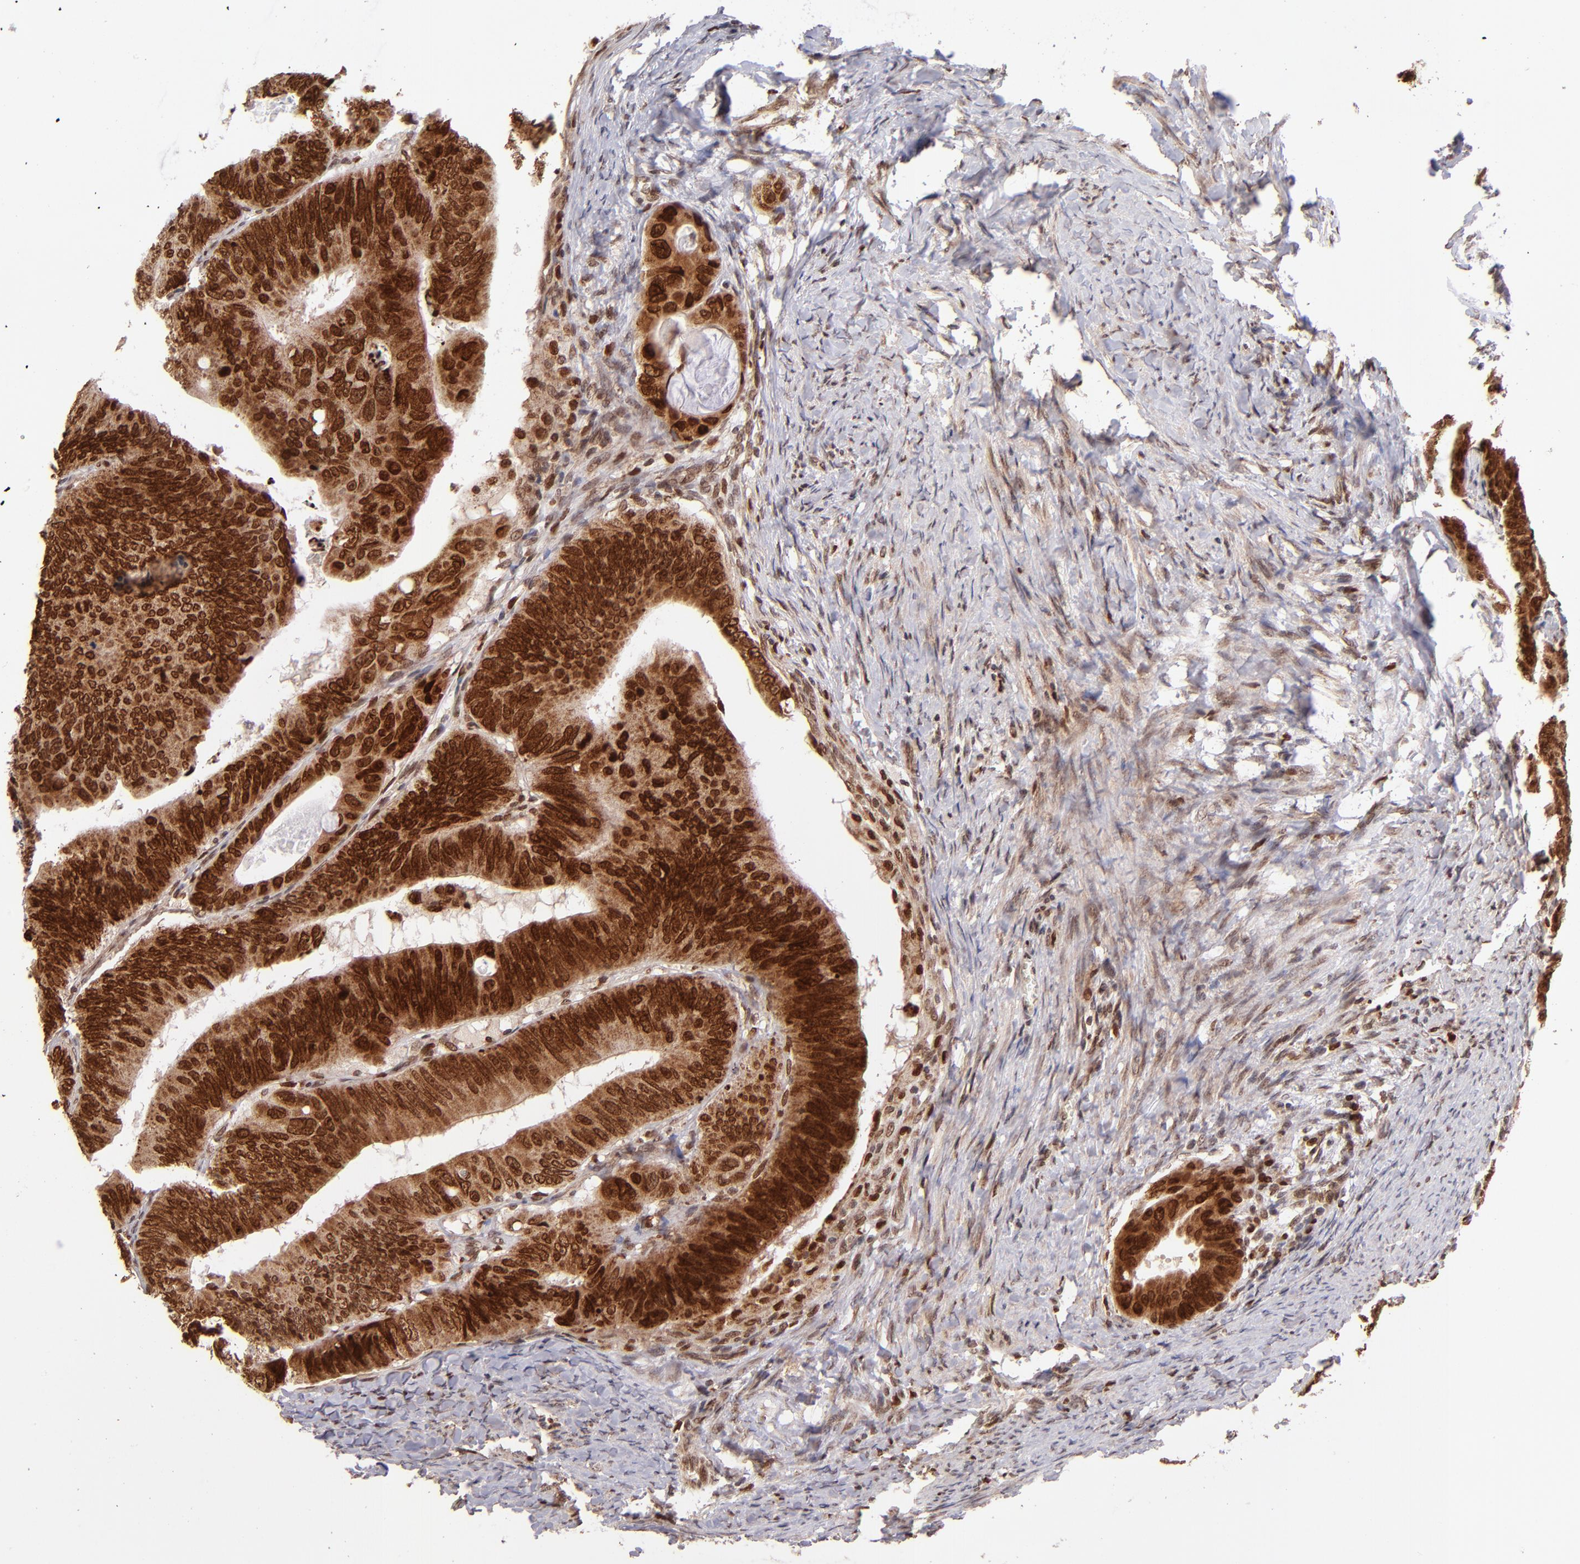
{"staining": {"intensity": "strong", "quantity": ">75%", "location": "cytoplasmic/membranous,nuclear"}, "tissue": "colorectal cancer", "cell_type": "Tumor cells", "image_type": "cancer", "snomed": [{"axis": "morphology", "description": "Adenocarcinoma, NOS"}, {"axis": "topography", "description": "Colon"}], "caption": "DAB immunohistochemical staining of human colorectal cancer (adenocarcinoma) displays strong cytoplasmic/membranous and nuclear protein positivity in about >75% of tumor cells. (Stains: DAB (3,3'-diaminobenzidine) in brown, nuclei in blue, Microscopy: brightfield microscopy at high magnification).", "gene": "TOP1MT", "patient": {"sex": "female", "age": 55}}